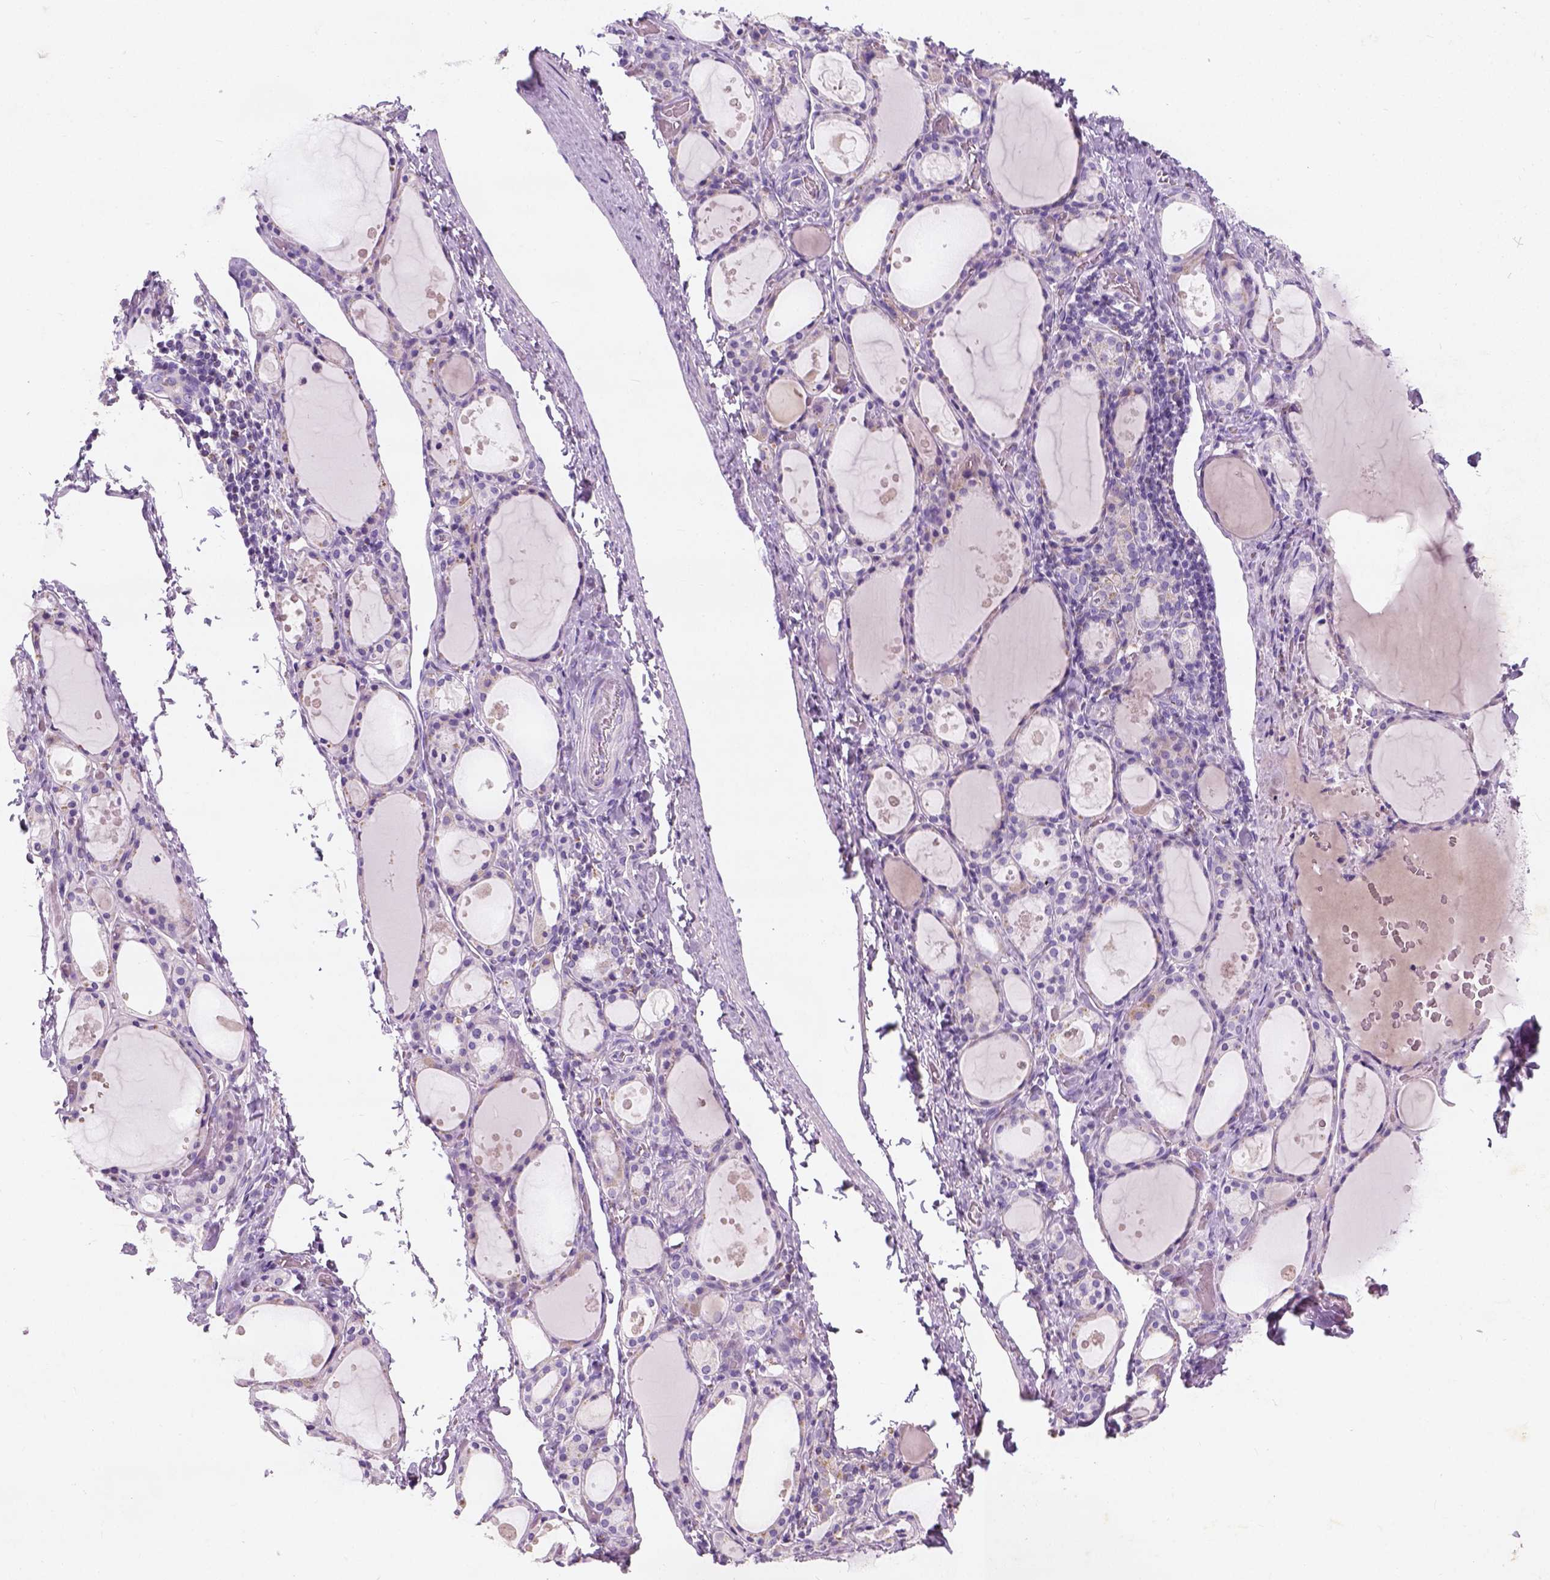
{"staining": {"intensity": "negative", "quantity": "none", "location": "none"}, "tissue": "thyroid gland", "cell_type": "Glandular cells", "image_type": "normal", "snomed": [{"axis": "morphology", "description": "Normal tissue, NOS"}, {"axis": "topography", "description": "Thyroid gland"}], "caption": "This is an immunohistochemistry micrograph of normal human thyroid gland. There is no staining in glandular cells.", "gene": "CHODL", "patient": {"sex": "male", "age": 68}}